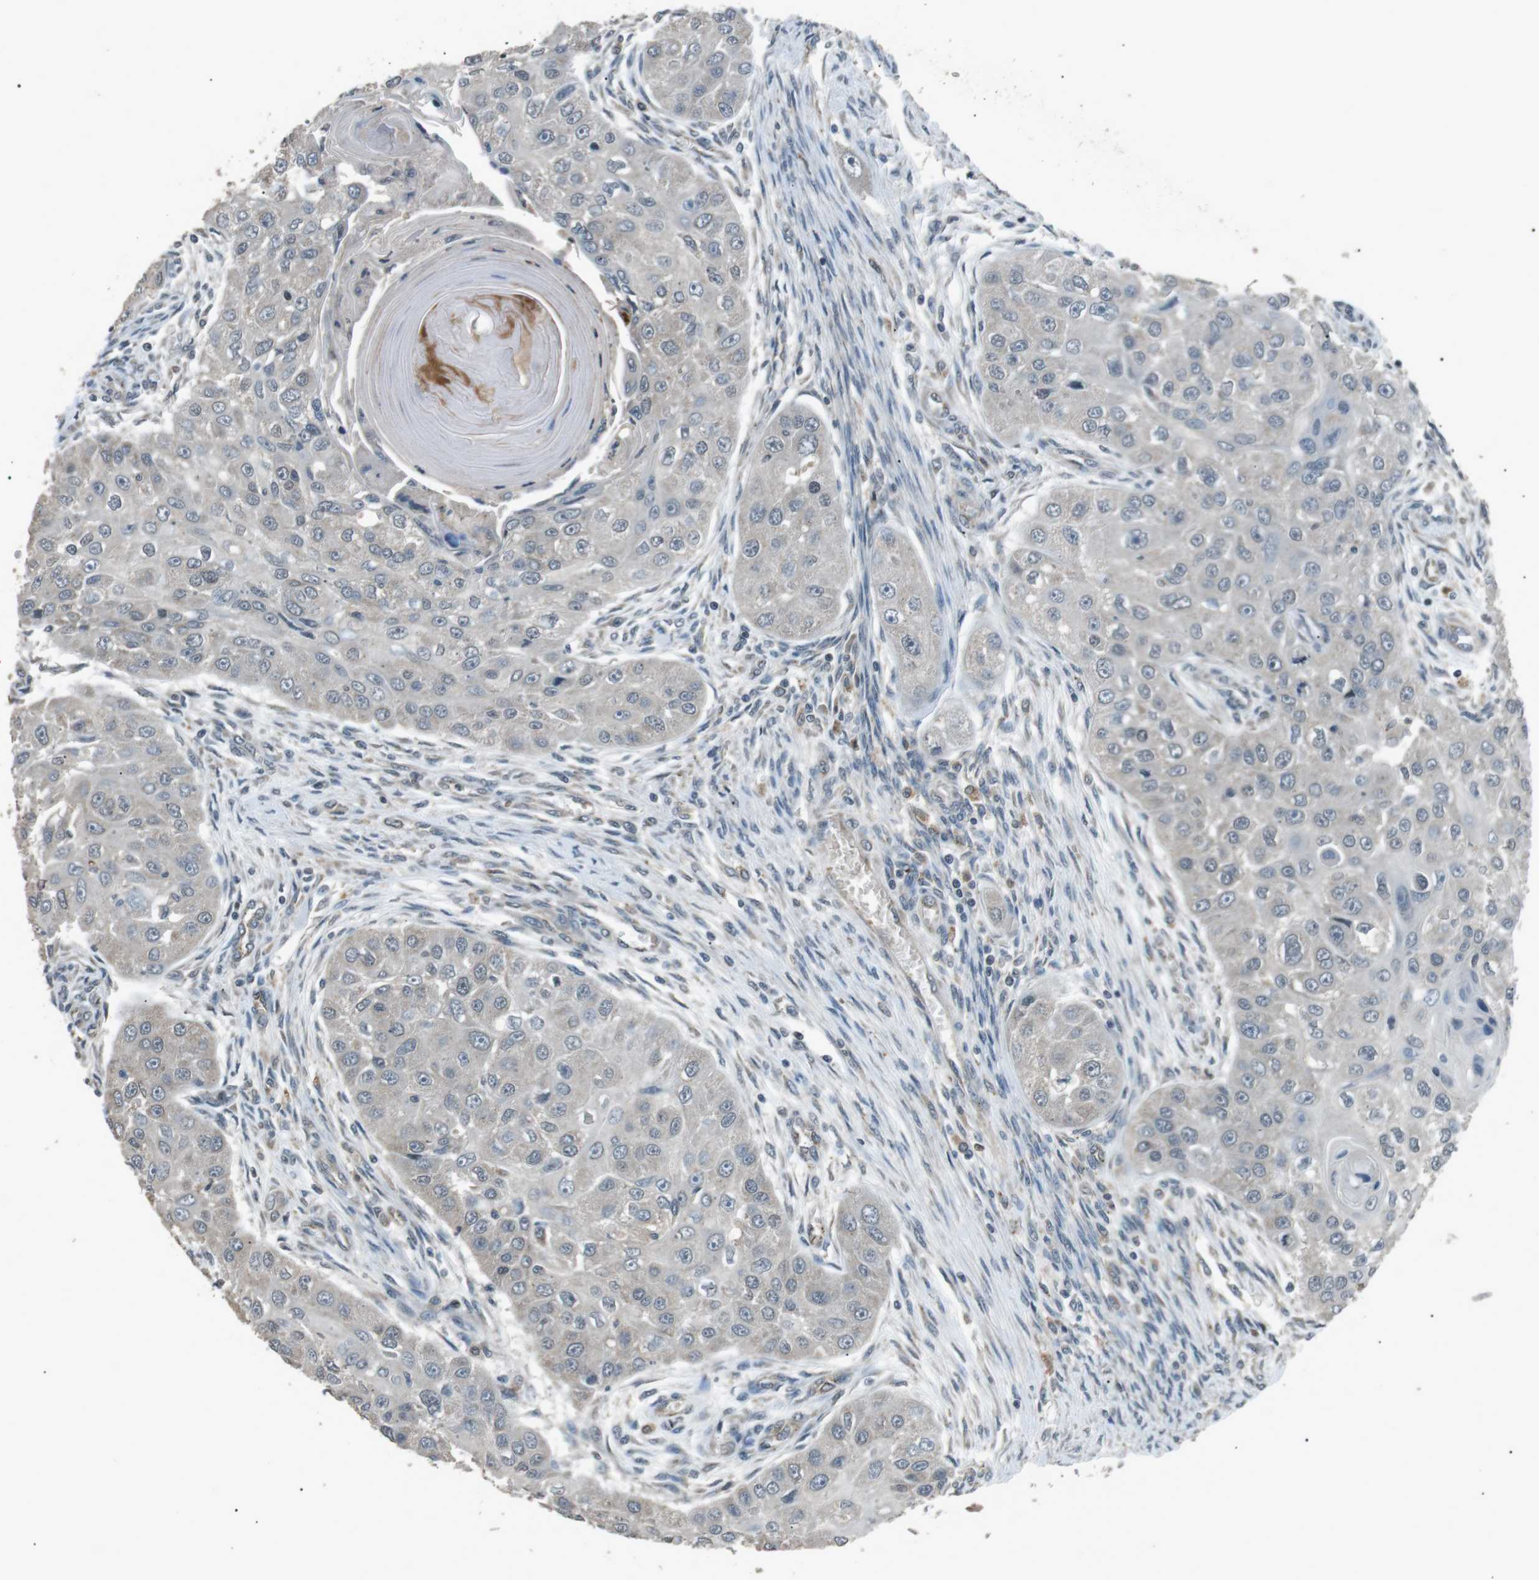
{"staining": {"intensity": "negative", "quantity": "none", "location": "none"}, "tissue": "head and neck cancer", "cell_type": "Tumor cells", "image_type": "cancer", "snomed": [{"axis": "morphology", "description": "Normal tissue, NOS"}, {"axis": "morphology", "description": "Squamous cell carcinoma, NOS"}, {"axis": "topography", "description": "Skeletal muscle"}, {"axis": "topography", "description": "Head-Neck"}], "caption": "The histopathology image exhibits no staining of tumor cells in head and neck cancer (squamous cell carcinoma).", "gene": "NEK7", "patient": {"sex": "male", "age": 51}}